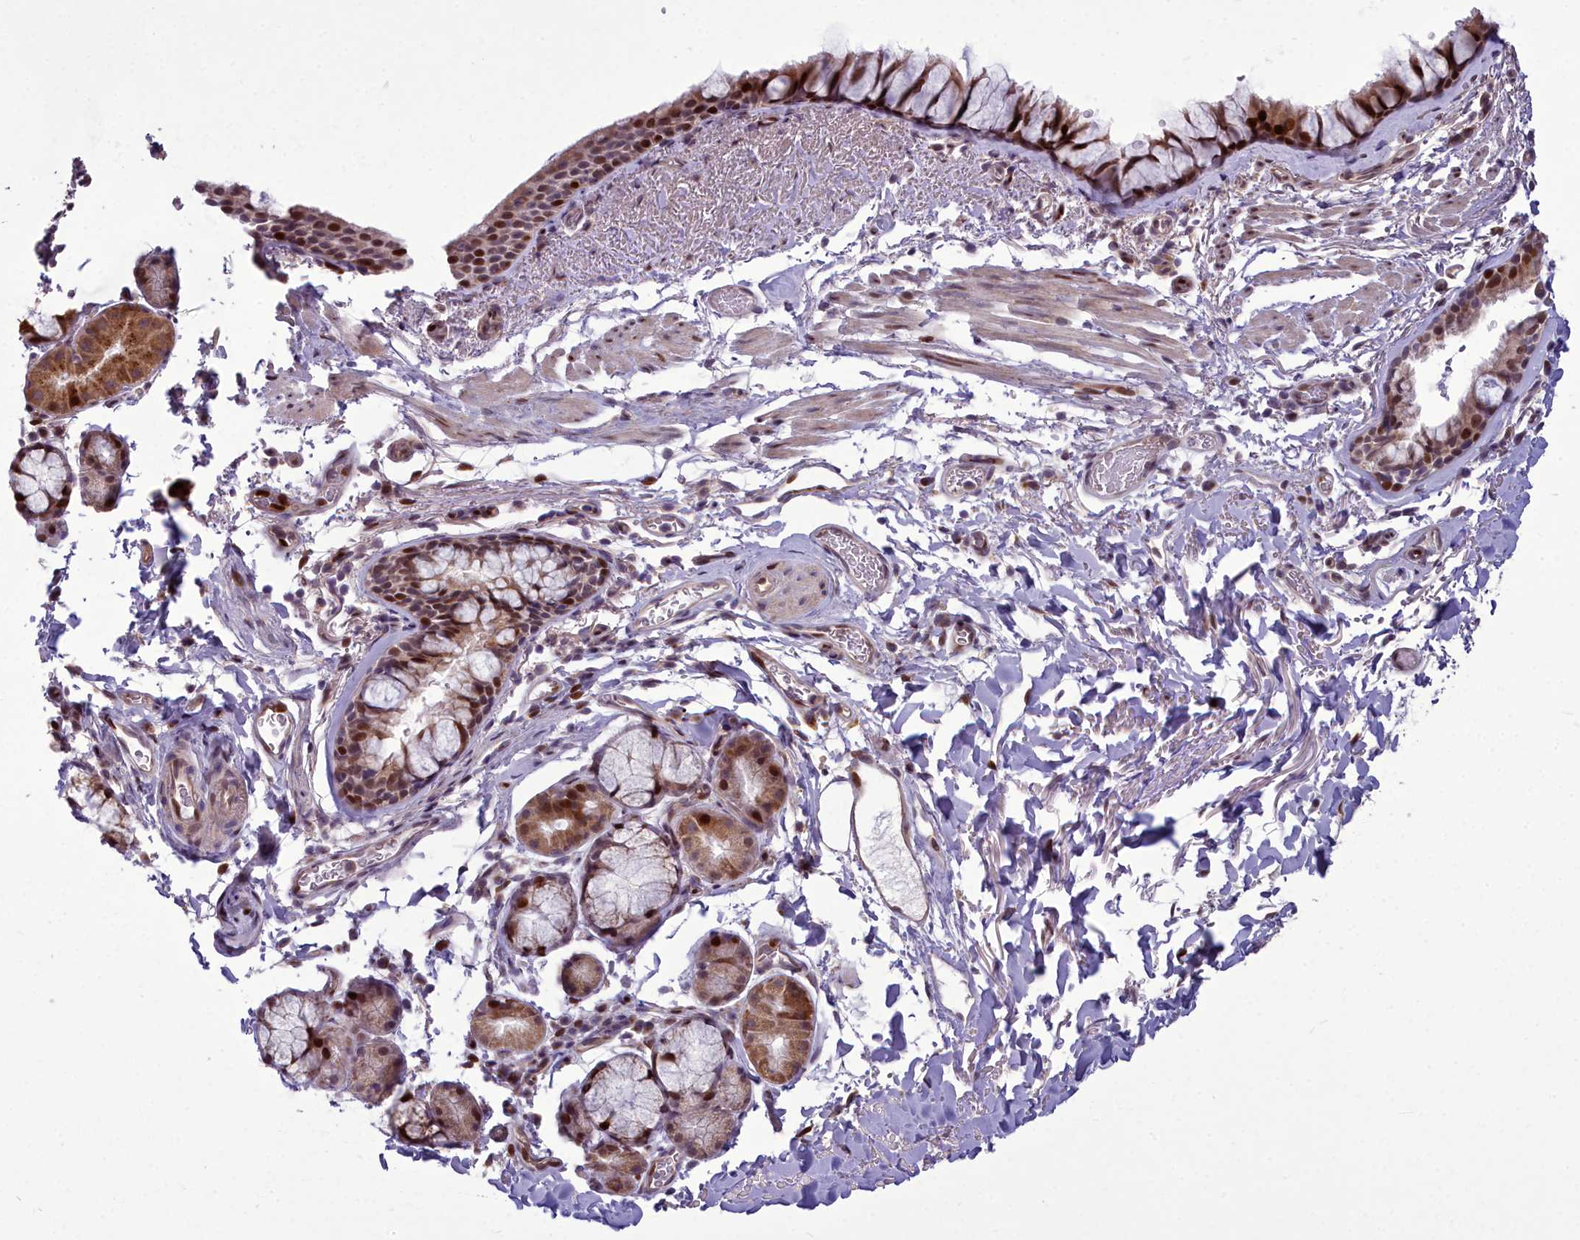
{"staining": {"intensity": "moderate", "quantity": ">75%", "location": "nuclear"}, "tissue": "bronchus", "cell_type": "Respiratory epithelial cells", "image_type": "normal", "snomed": [{"axis": "morphology", "description": "Normal tissue, NOS"}, {"axis": "topography", "description": "Bronchus"}], "caption": "Respiratory epithelial cells demonstrate medium levels of moderate nuclear staining in about >75% of cells in normal human bronchus.", "gene": "AP1M1", "patient": {"sex": "male", "age": 65}}